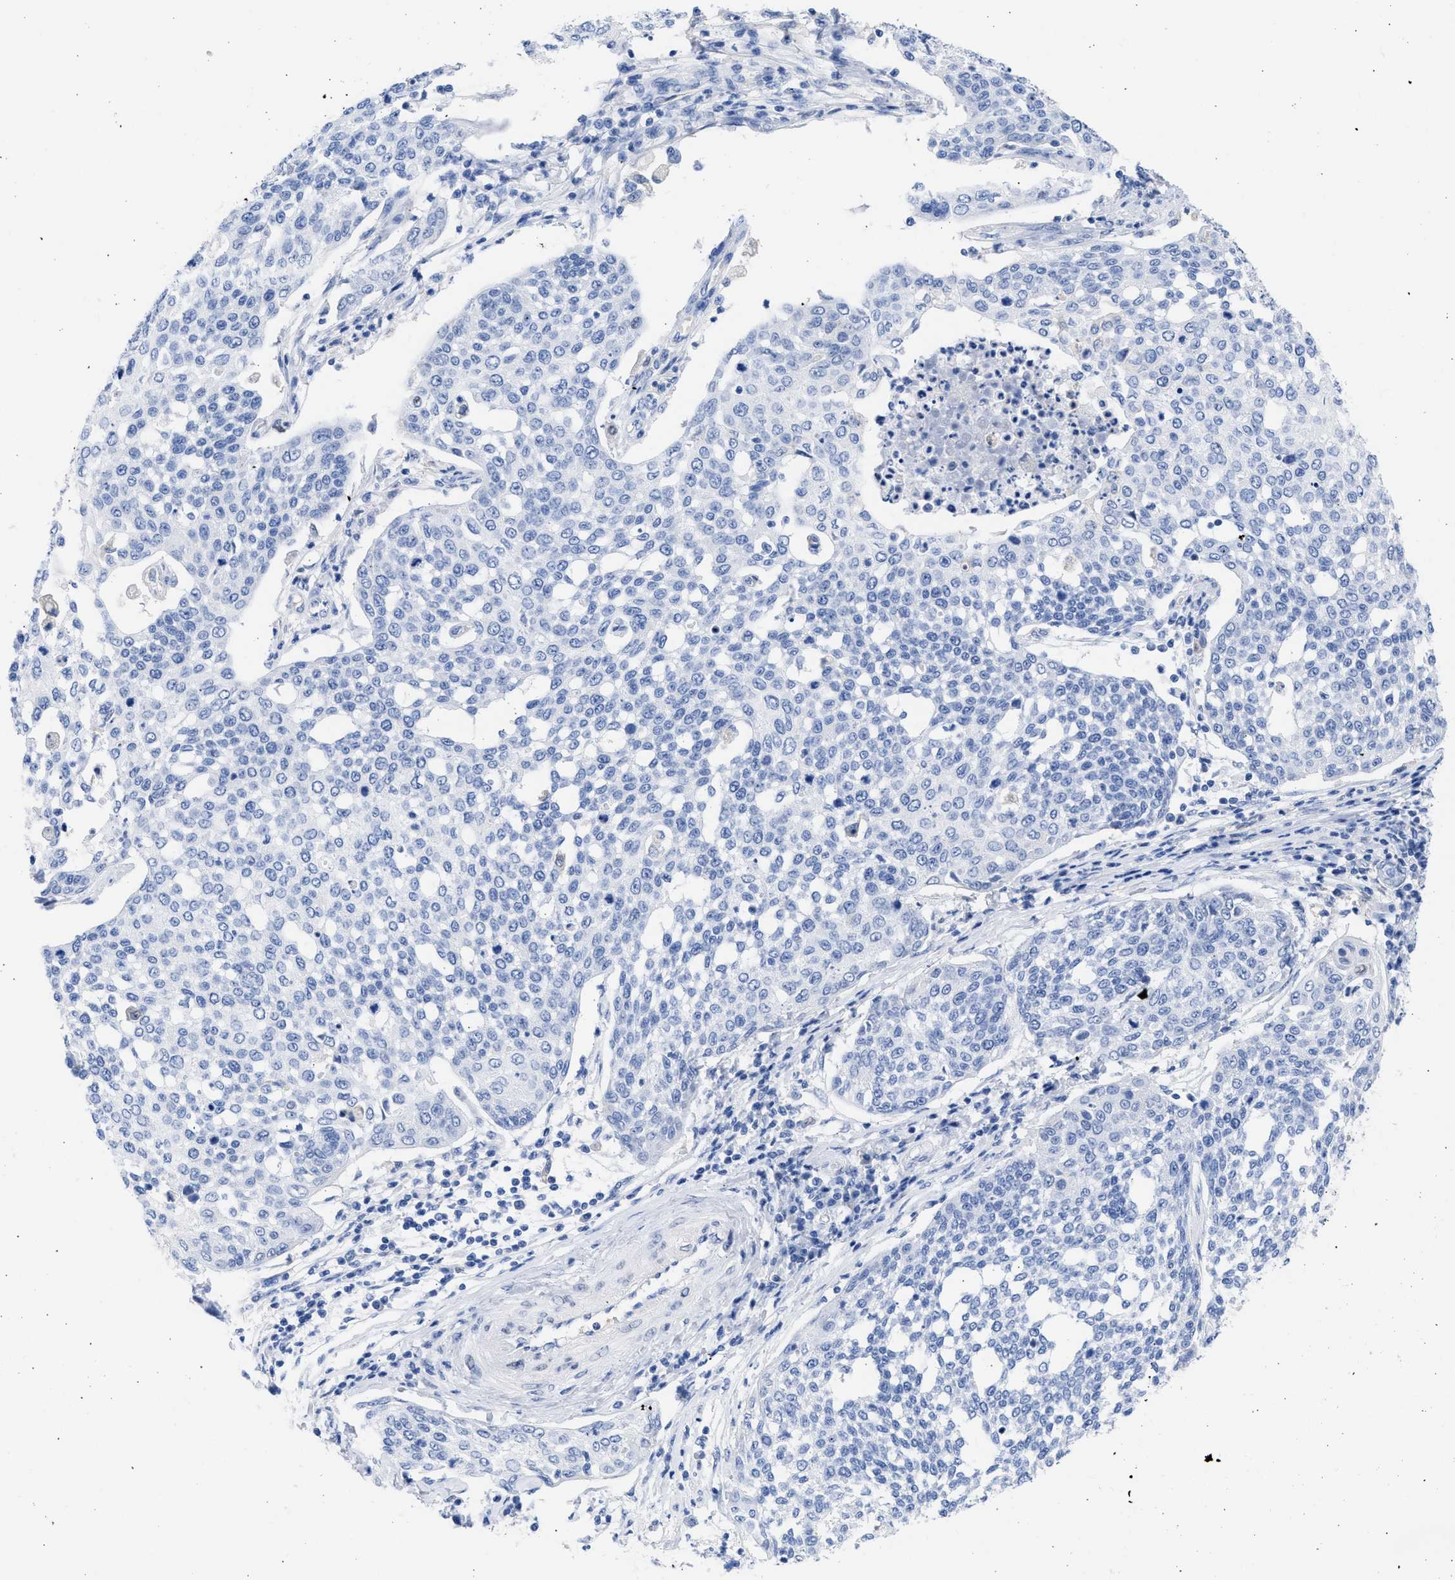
{"staining": {"intensity": "negative", "quantity": "none", "location": "none"}, "tissue": "cervical cancer", "cell_type": "Tumor cells", "image_type": "cancer", "snomed": [{"axis": "morphology", "description": "Squamous cell carcinoma, NOS"}, {"axis": "topography", "description": "Cervix"}], "caption": "High magnification brightfield microscopy of cervical cancer stained with DAB (brown) and counterstained with hematoxylin (blue): tumor cells show no significant expression.", "gene": "RSPH1", "patient": {"sex": "female", "age": 34}}